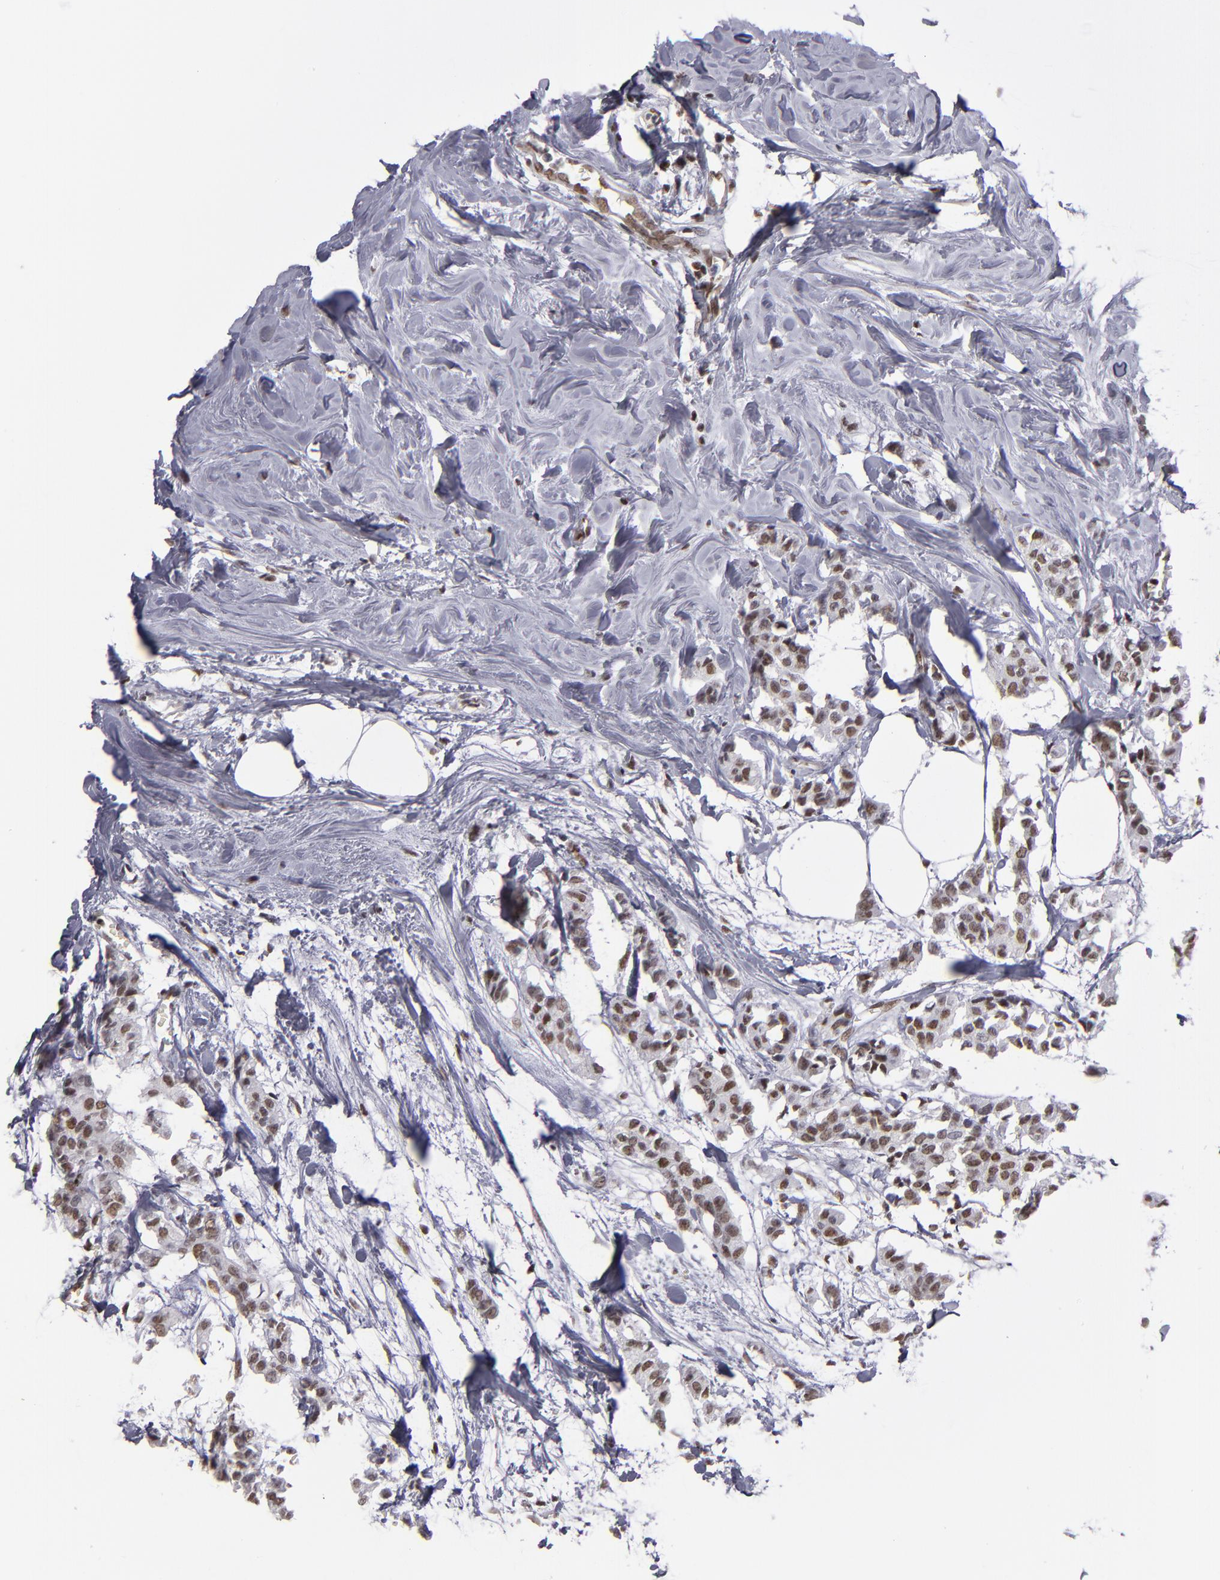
{"staining": {"intensity": "moderate", "quantity": ">75%", "location": "nuclear"}, "tissue": "breast cancer", "cell_type": "Tumor cells", "image_type": "cancer", "snomed": [{"axis": "morphology", "description": "Duct carcinoma"}, {"axis": "topography", "description": "Breast"}], "caption": "Brown immunohistochemical staining in human breast cancer shows moderate nuclear expression in approximately >75% of tumor cells. (DAB (3,3'-diaminobenzidine) = brown stain, brightfield microscopy at high magnification).", "gene": "TERF2", "patient": {"sex": "female", "age": 84}}